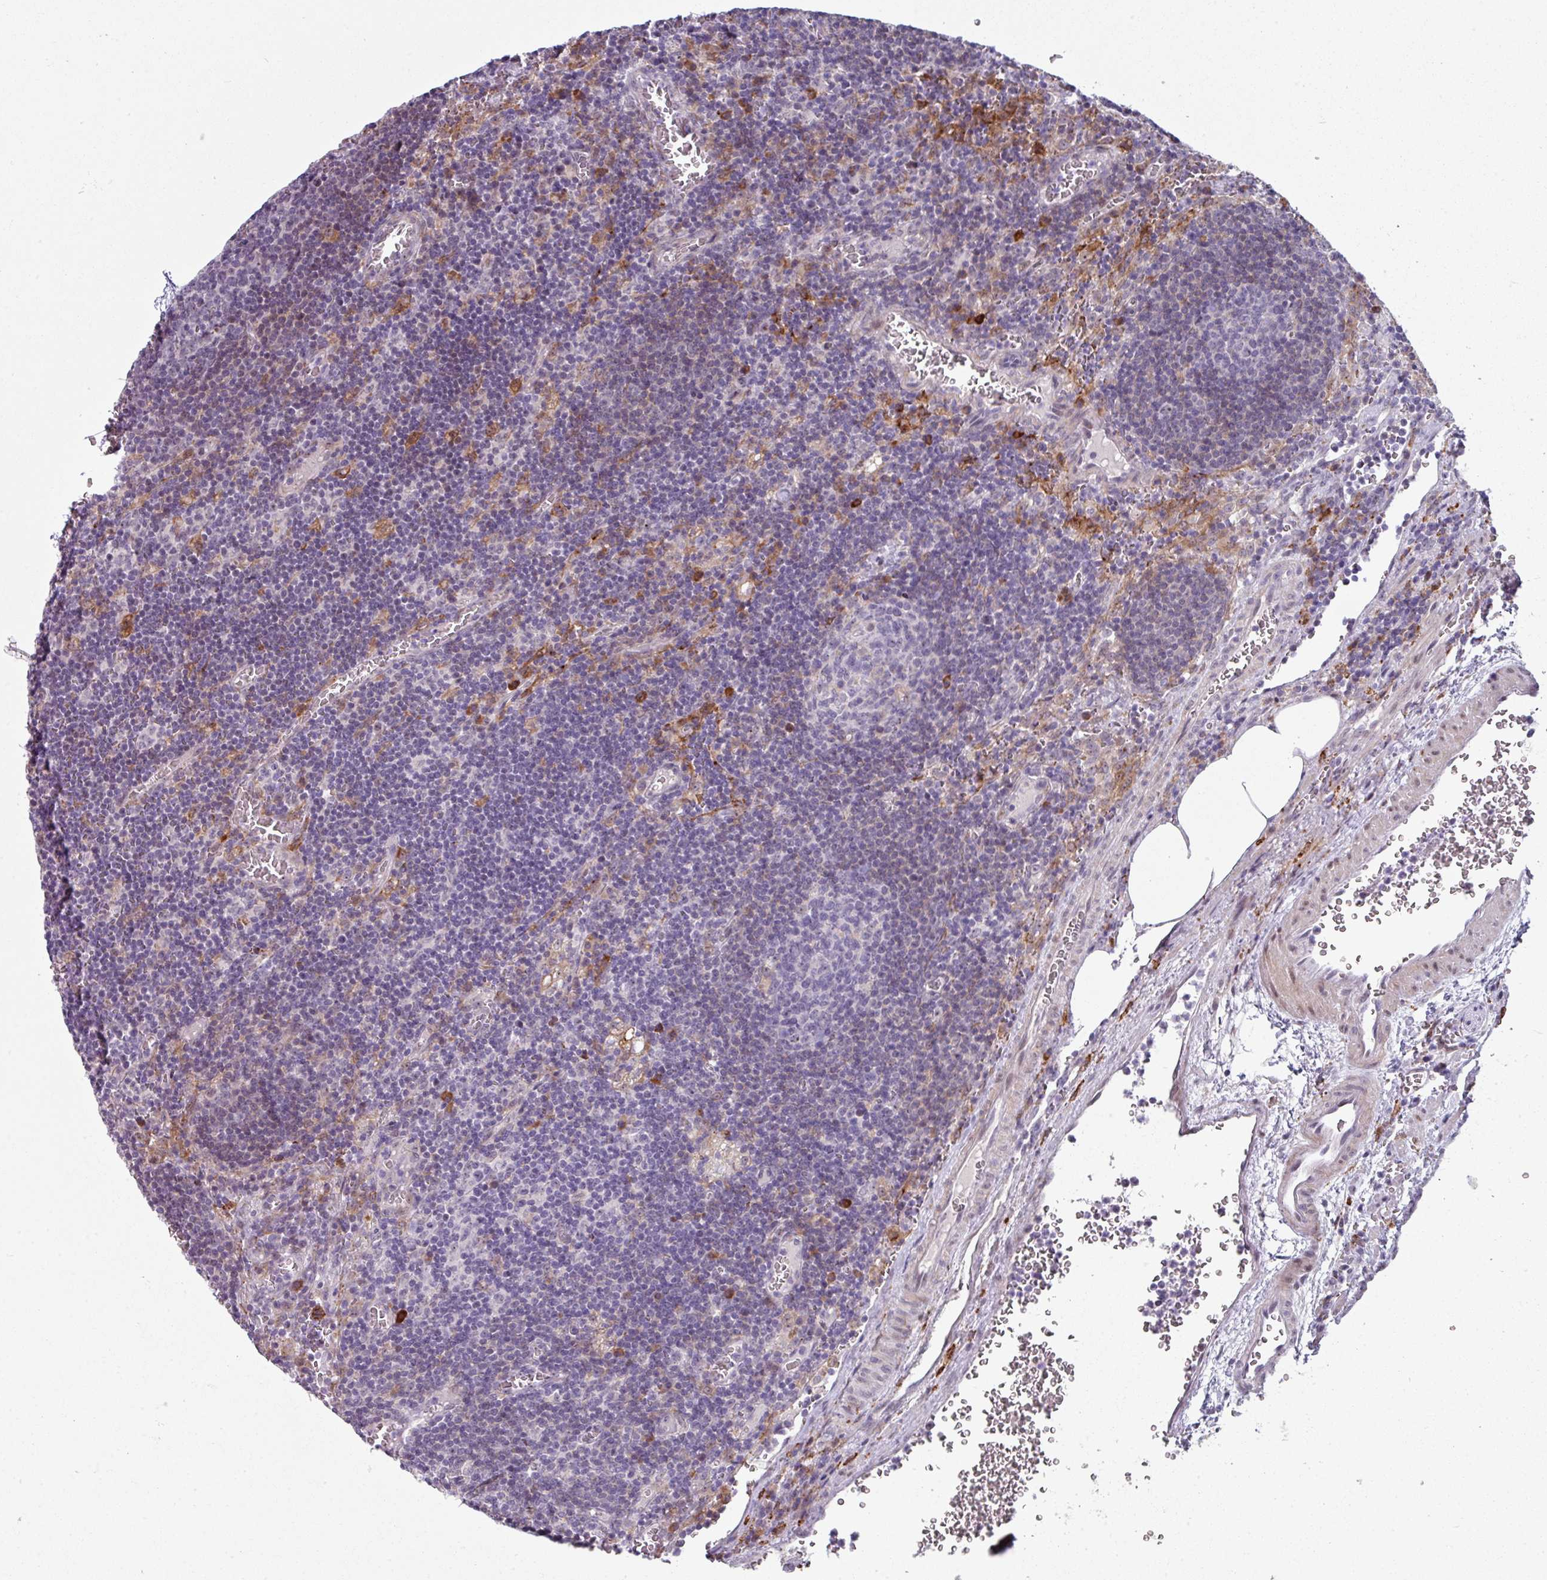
{"staining": {"intensity": "negative", "quantity": "none", "location": "none"}, "tissue": "lymph node", "cell_type": "Germinal center cells", "image_type": "normal", "snomed": [{"axis": "morphology", "description": "Normal tissue, NOS"}, {"axis": "topography", "description": "Lymph node"}], "caption": "Protein analysis of normal lymph node displays no significant positivity in germinal center cells.", "gene": "BMS1", "patient": {"sex": "male", "age": 50}}